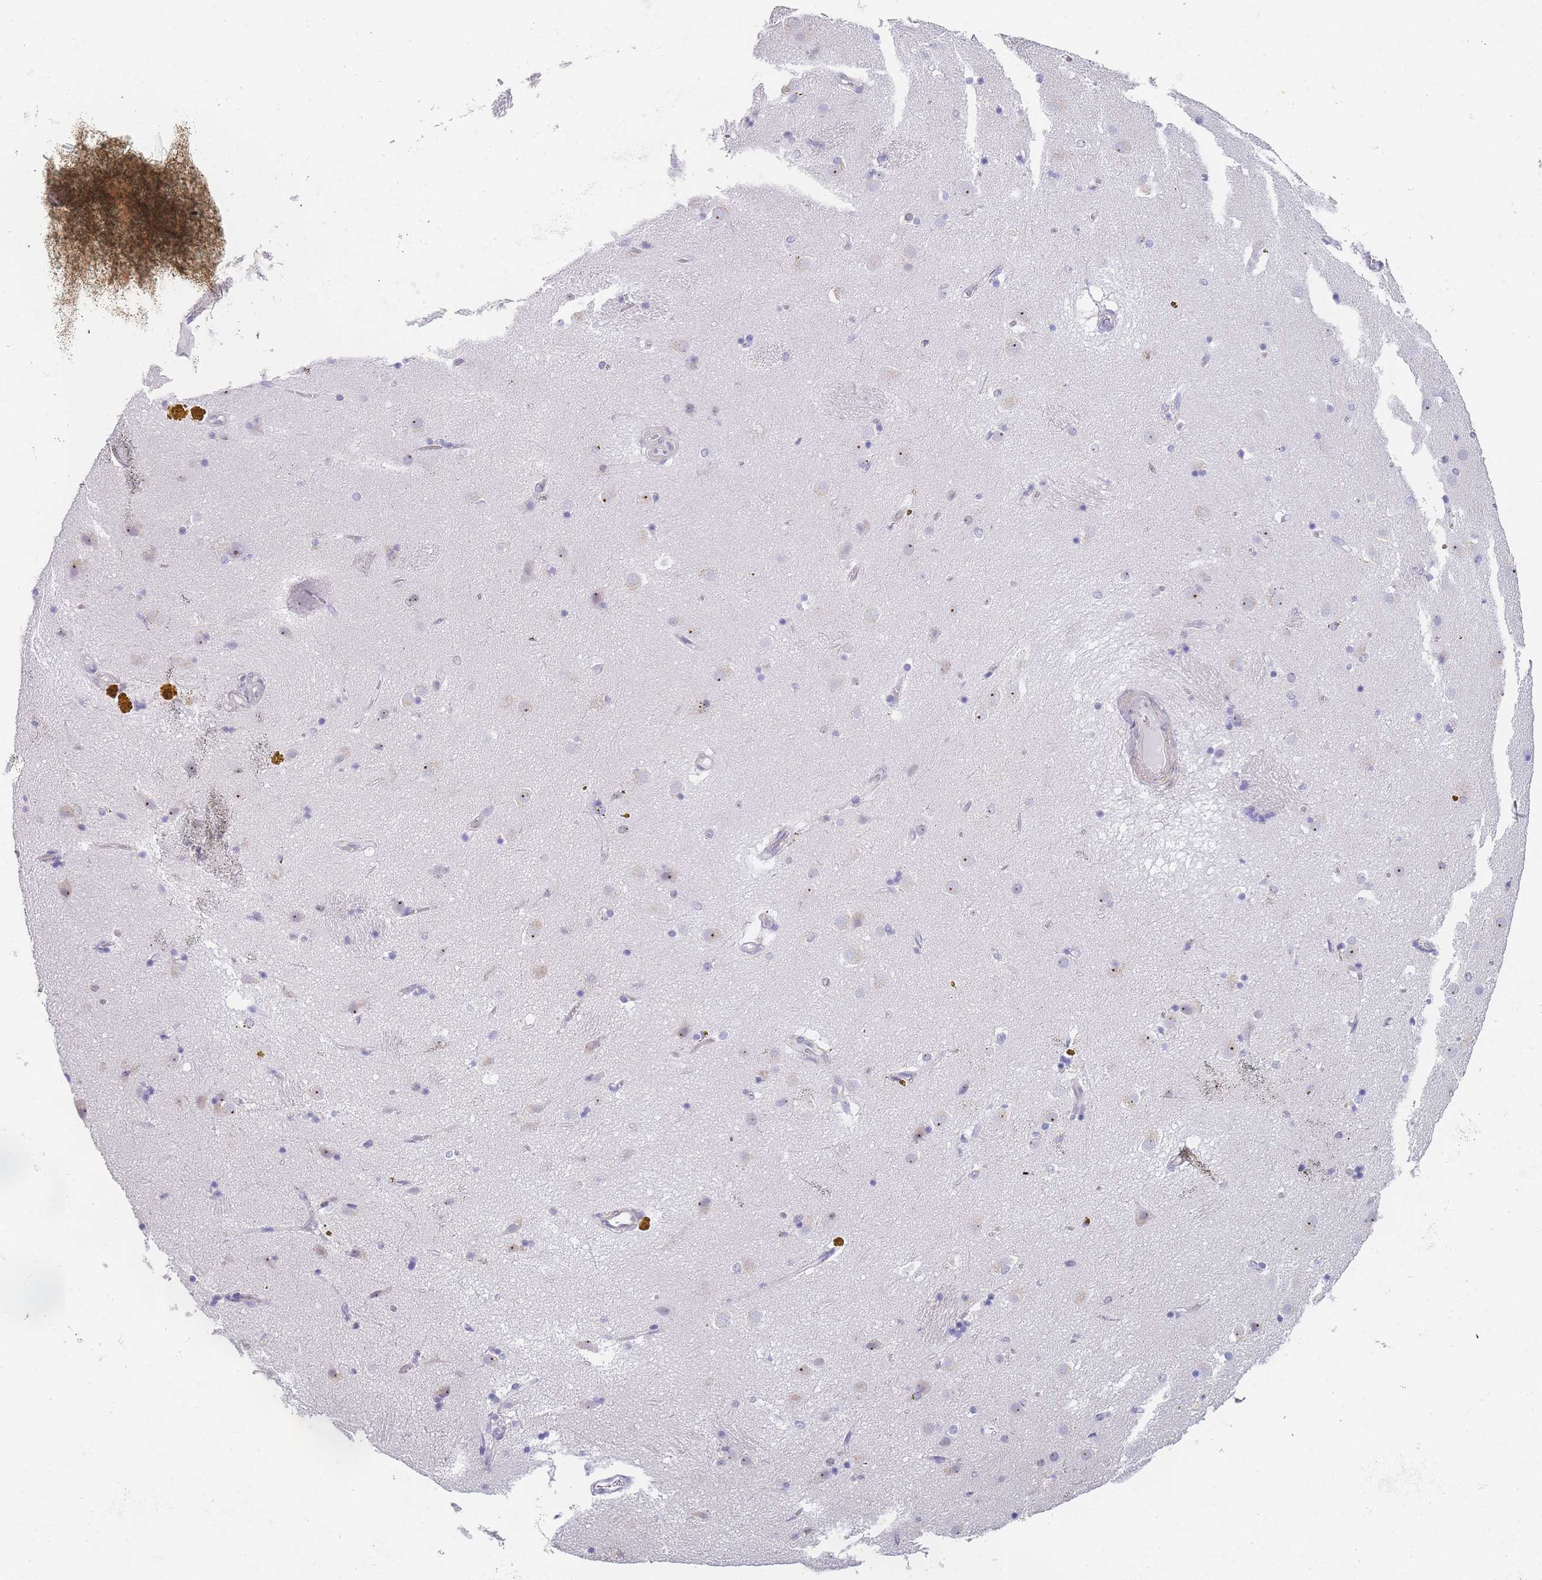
{"staining": {"intensity": "negative", "quantity": "none", "location": "none"}, "tissue": "caudate", "cell_type": "Glial cells", "image_type": "normal", "snomed": [{"axis": "morphology", "description": "Normal tissue, NOS"}, {"axis": "topography", "description": "Lateral ventricle wall"}], "caption": "This photomicrograph is of benign caudate stained with immunohistochemistry to label a protein in brown with the nuclei are counter-stained blue. There is no staining in glial cells.", "gene": "NOP14", "patient": {"sex": "male", "age": 70}}